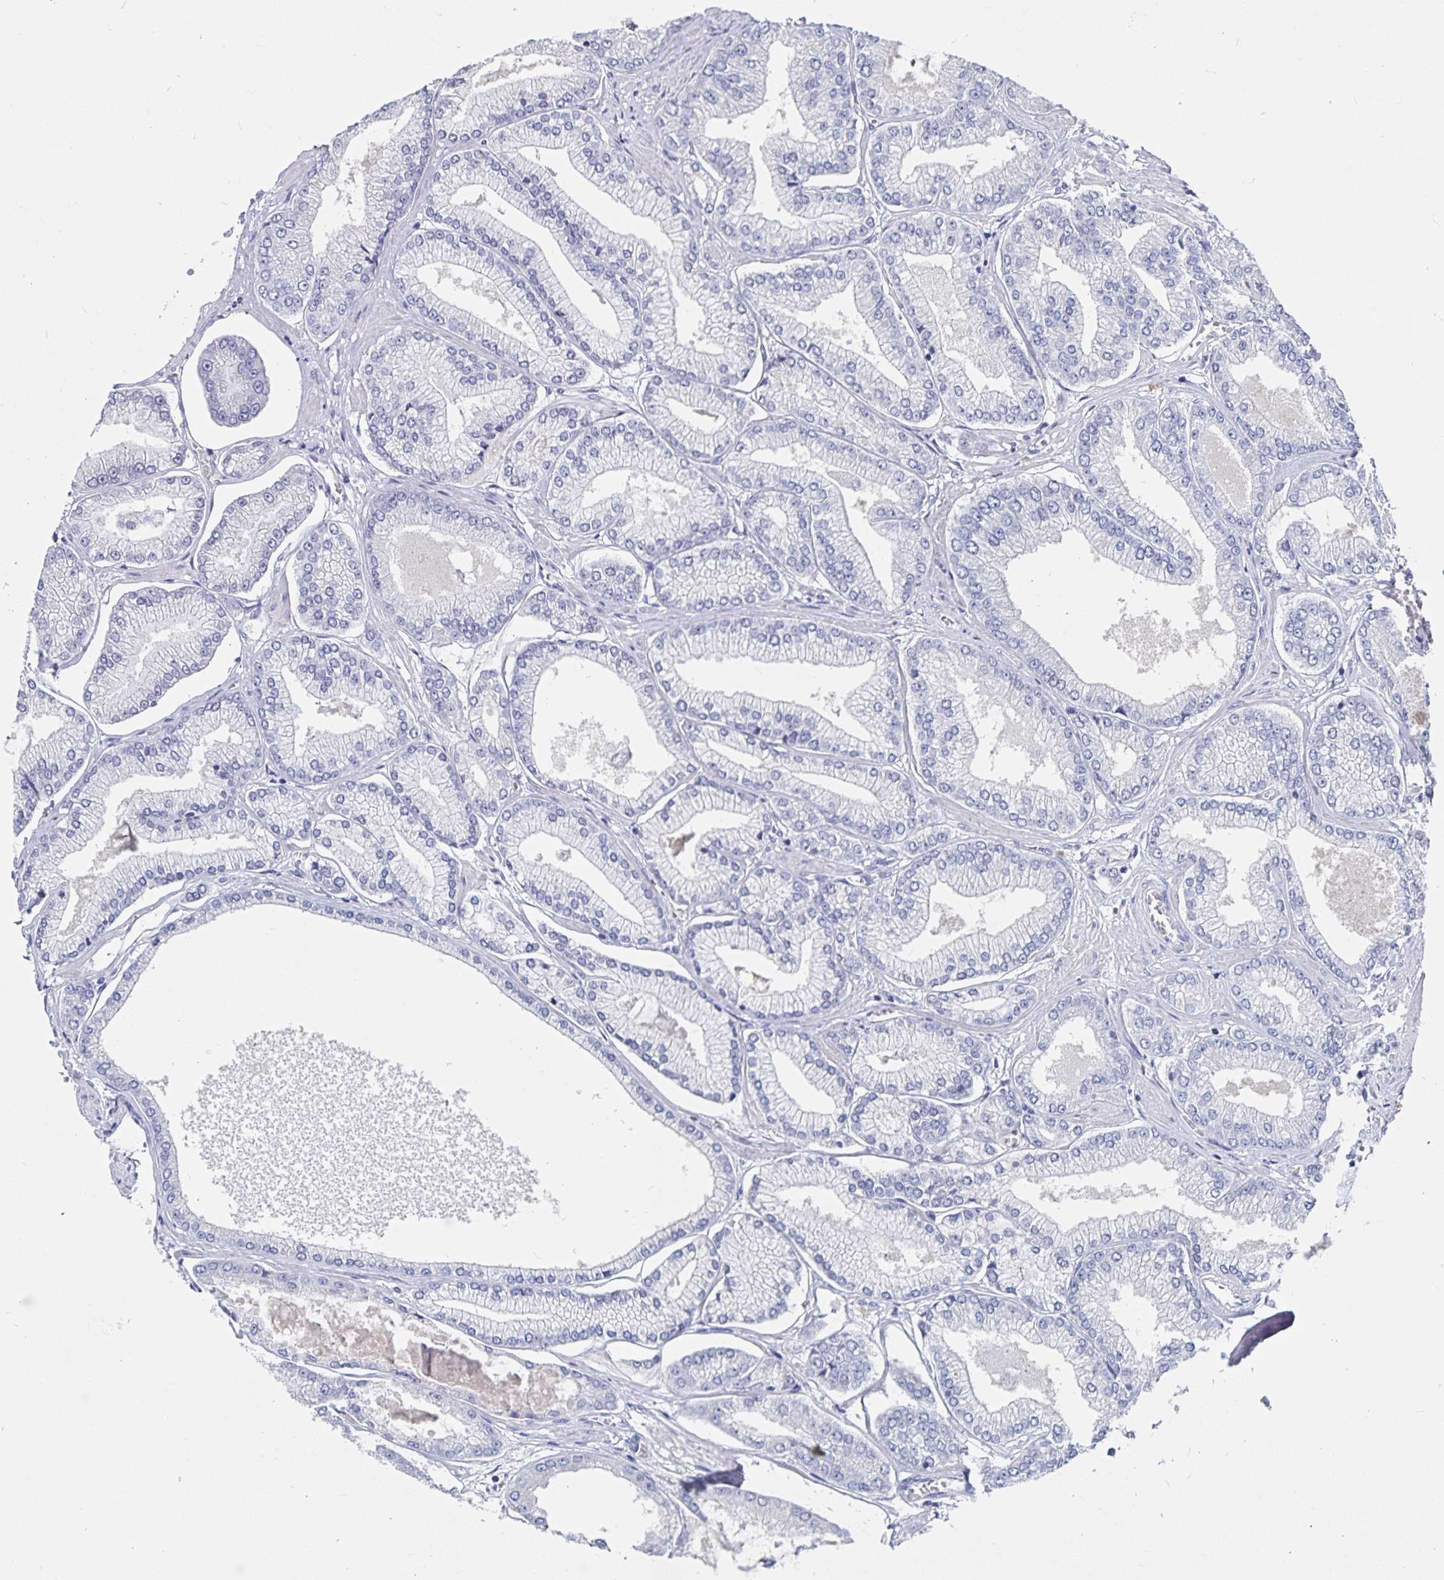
{"staining": {"intensity": "negative", "quantity": "none", "location": "none"}, "tissue": "prostate cancer", "cell_type": "Tumor cells", "image_type": "cancer", "snomed": [{"axis": "morphology", "description": "Adenocarcinoma, Low grade"}, {"axis": "topography", "description": "Prostate"}], "caption": "High magnification brightfield microscopy of prostate cancer (low-grade adenocarcinoma) stained with DAB (brown) and counterstained with hematoxylin (blue): tumor cells show no significant positivity.", "gene": "CFAP69", "patient": {"sex": "male", "age": 55}}